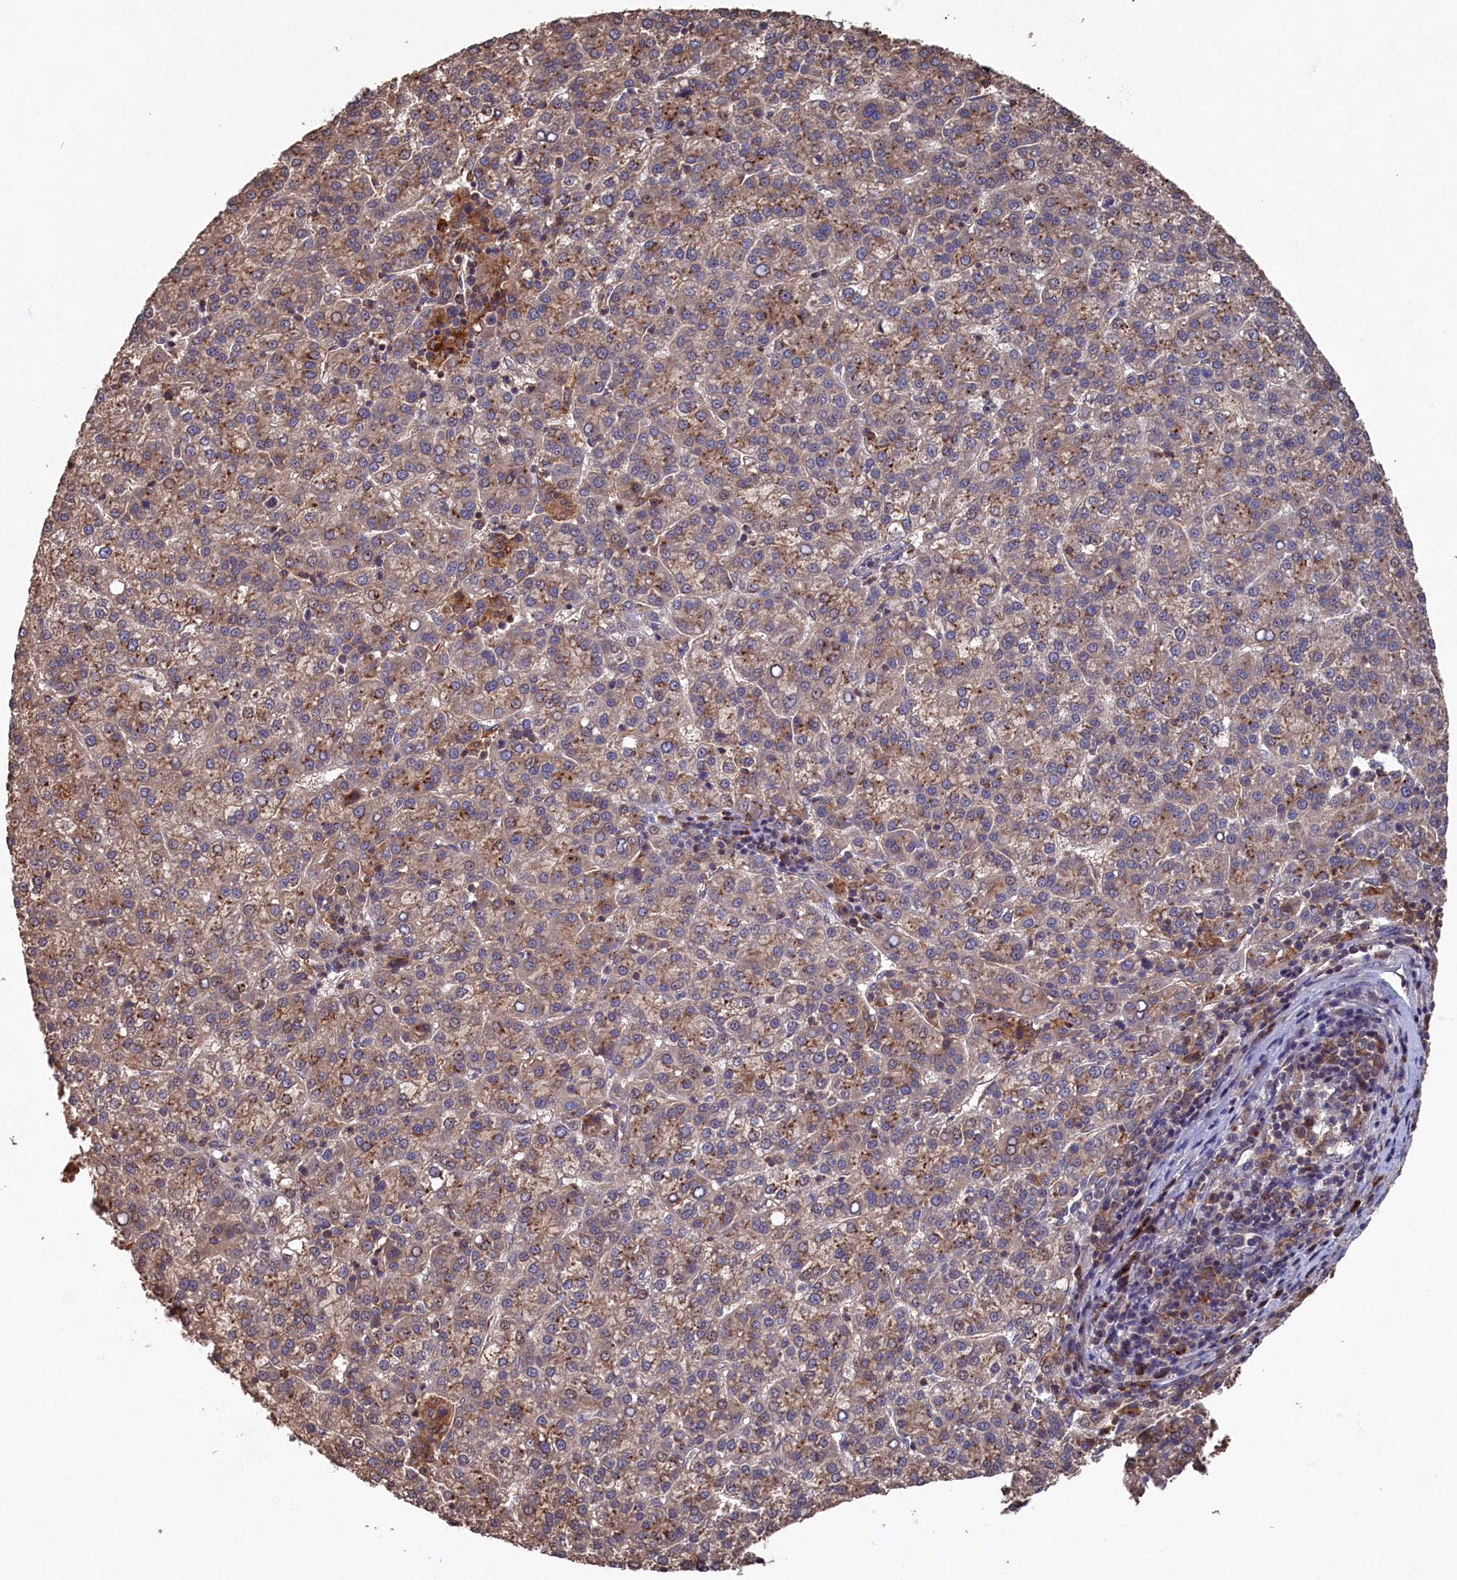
{"staining": {"intensity": "moderate", "quantity": ">75%", "location": "cytoplasmic/membranous"}, "tissue": "liver cancer", "cell_type": "Tumor cells", "image_type": "cancer", "snomed": [{"axis": "morphology", "description": "Carcinoma, Hepatocellular, NOS"}, {"axis": "topography", "description": "Liver"}], "caption": "About >75% of tumor cells in liver hepatocellular carcinoma exhibit moderate cytoplasmic/membranous protein staining as visualized by brown immunohistochemical staining.", "gene": "NAA60", "patient": {"sex": "female", "age": 58}}